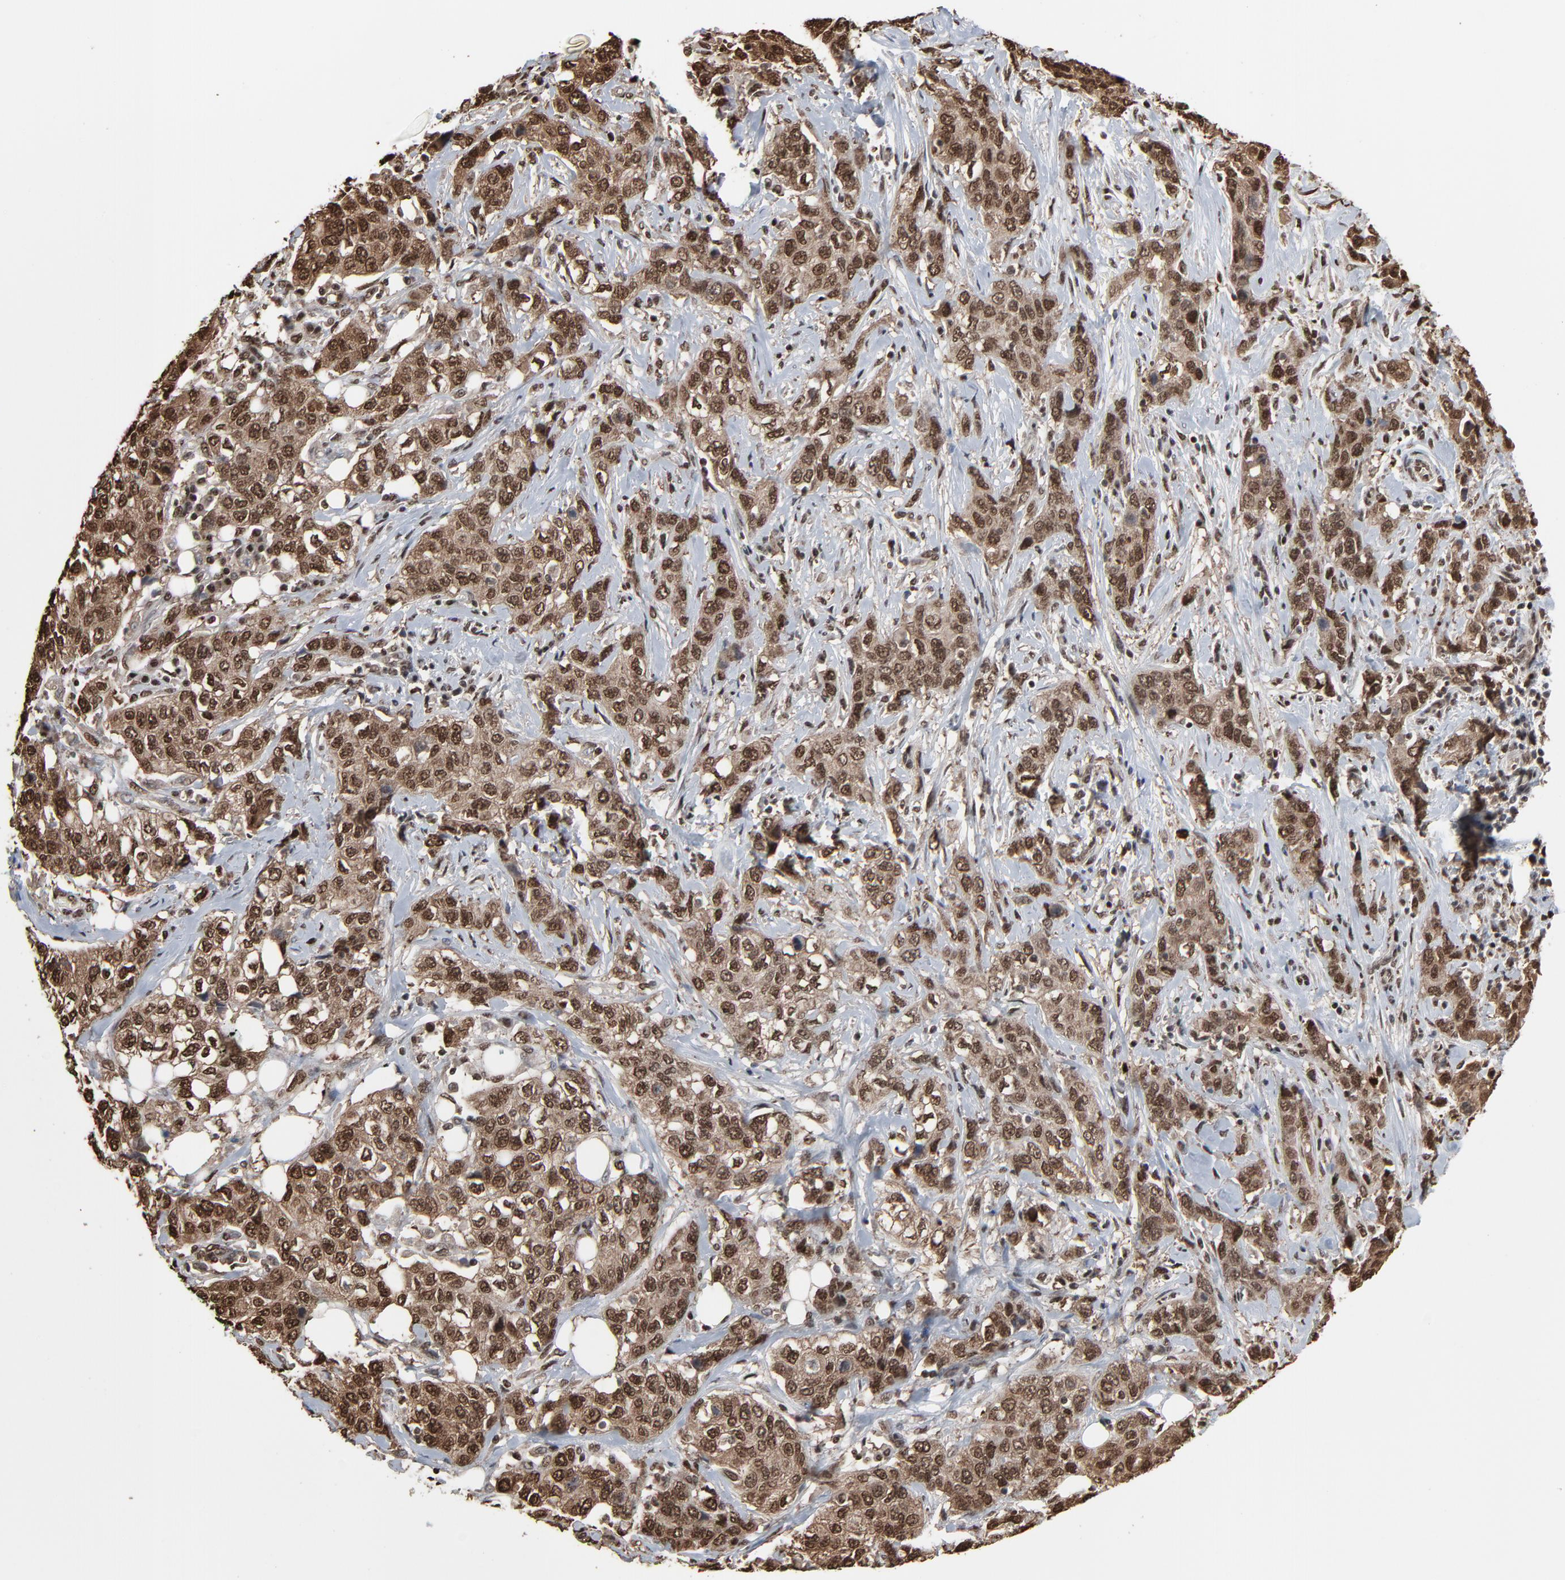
{"staining": {"intensity": "strong", "quantity": ">75%", "location": "cytoplasmic/membranous,nuclear"}, "tissue": "stomach cancer", "cell_type": "Tumor cells", "image_type": "cancer", "snomed": [{"axis": "morphology", "description": "Adenocarcinoma, NOS"}, {"axis": "topography", "description": "Stomach"}], "caption": "Immunohistochemistry (IHC) of stomach adenocarcinoma displays high levels of strong cytoplasmic/membranous and nuclear positivity in approximately >75% of tumor cells.", "gene": "MEIS2", "patient": {"sex": "male", "age": 48}}